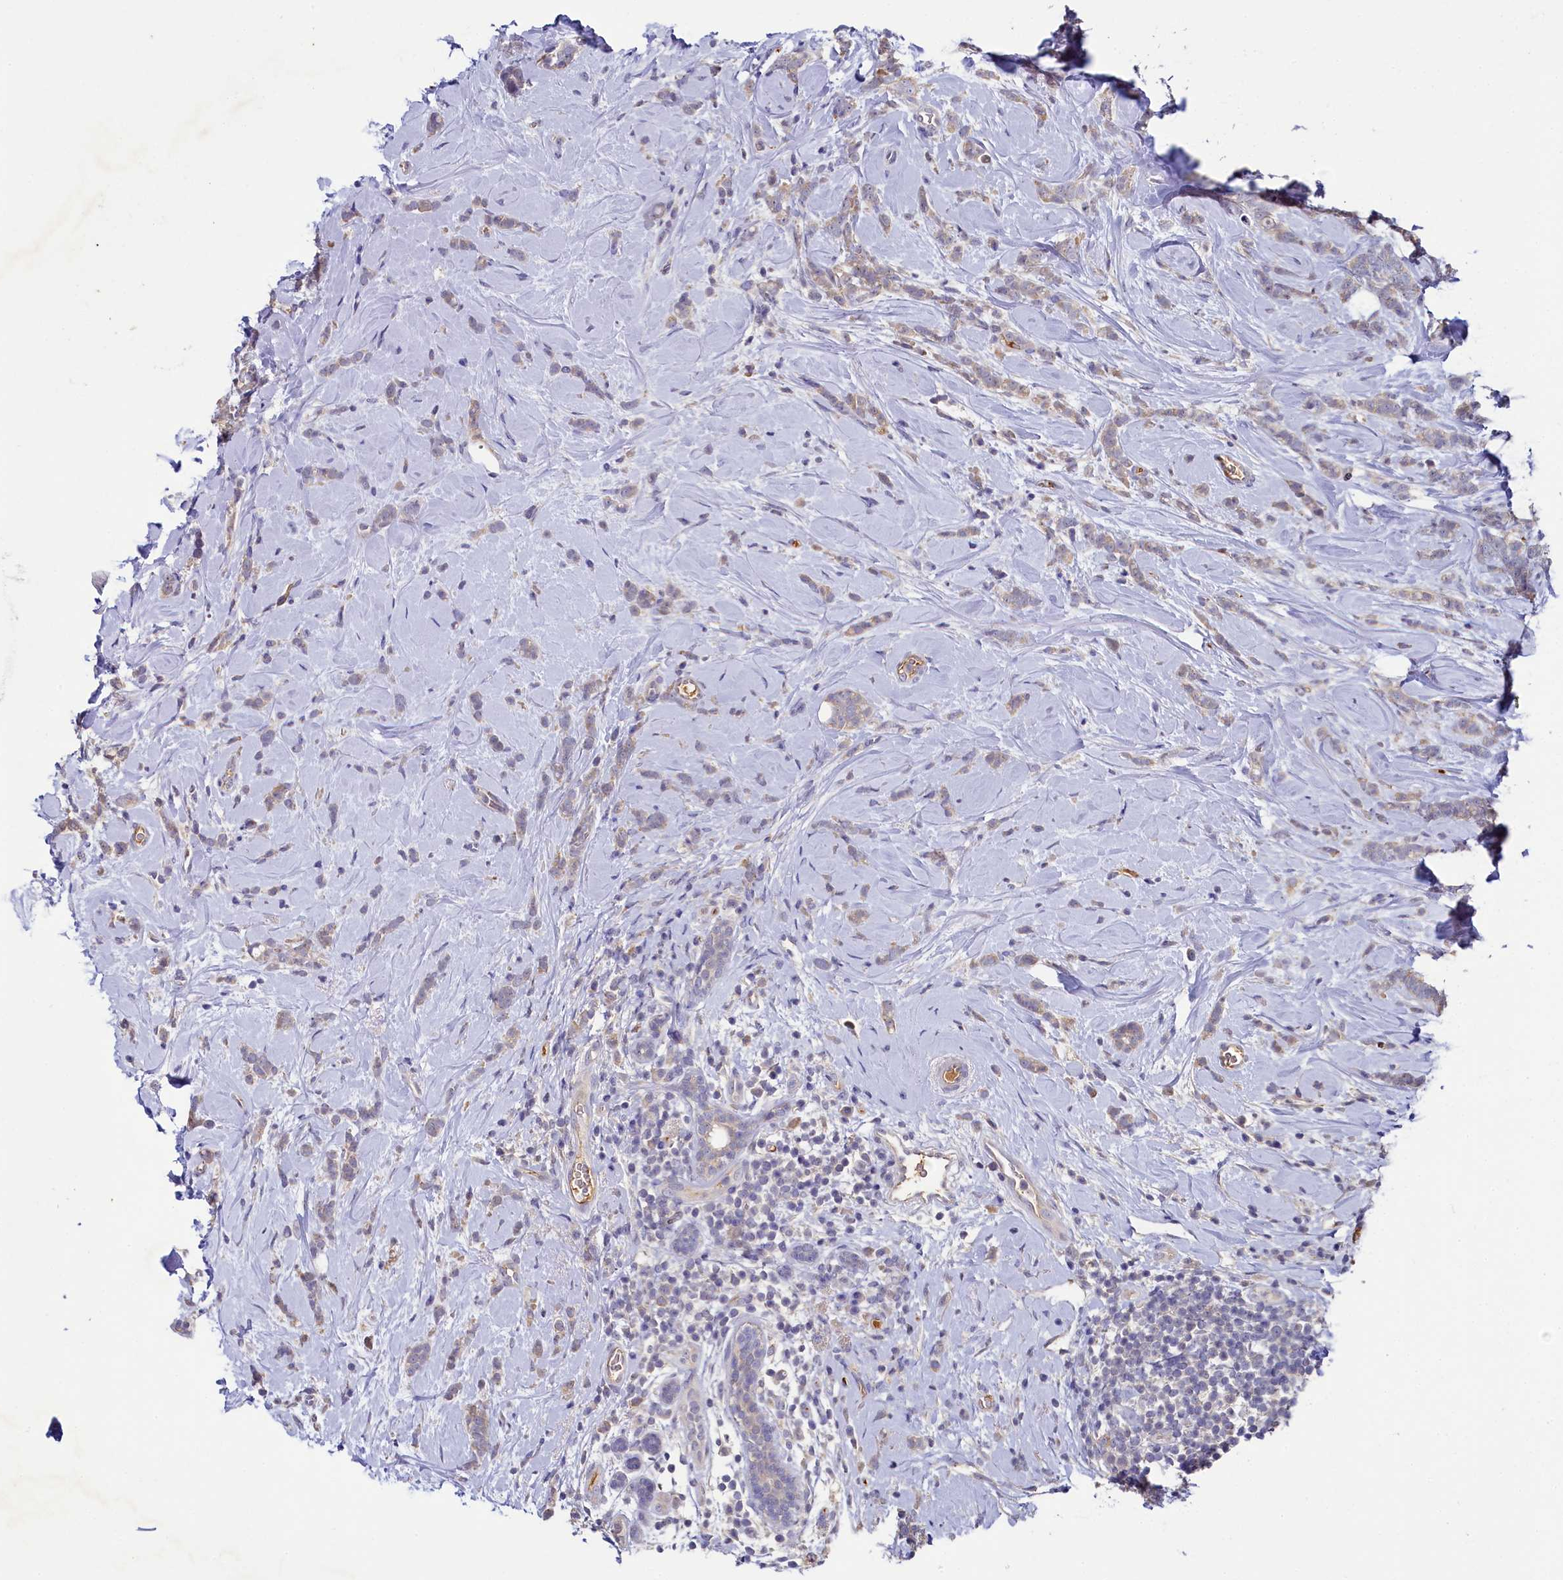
{"staining": {"intensity": "weak", "quantity": ">75%", "location": "cytoplasmic/membranous"}, "tissue": "breast cancer", "cell_type": "Tumor cells", "image_type": "cancer", "snomed": [{"axis": "morphology", "description": "Lobular carcinoma"}, {"axis": "topography", "description": "Breast"}], "caption": "Human breast cancer stained with a protein marker demonstrates weak staining in tumor cells.", "gene": "SPINK9", "patient": {"sex": "female", "age": 58}}